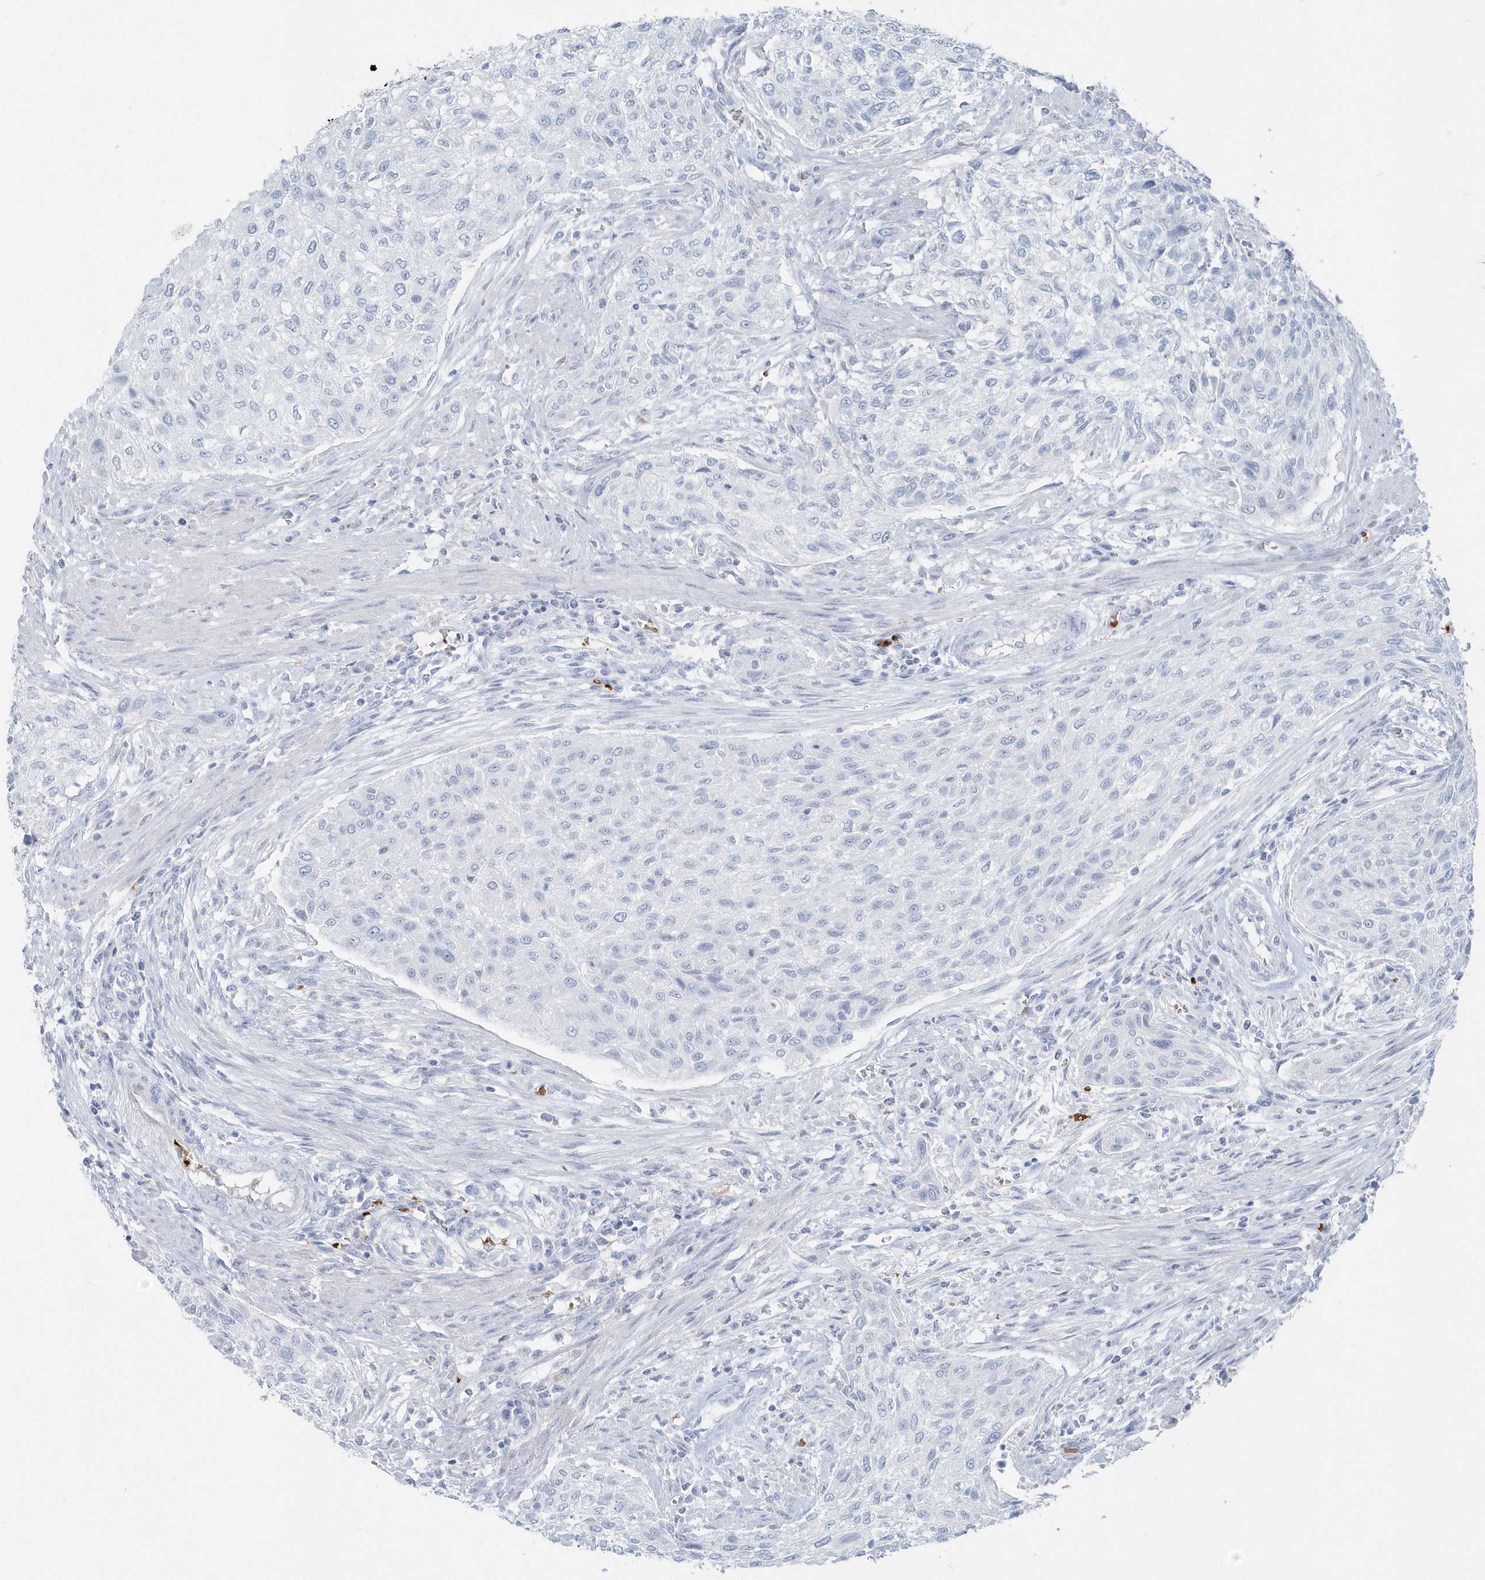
{"staining": {"intensity": "negative", "quantity": "none", "location": "none"}, "tissue": "urothelial cancer", "cell_type": "Tumor cells", "image_type": "cancer", "snomed": [{"axis": "morphology", "description": "Urothelial carcinoma, High grade"}, {"axis": "topography", "description": "Urinary bladder"}], "caption": "A photomicrograph of human urothelial cancer is negative for staining in tumor cells.", "gene": "HBA2", "patient": {"sex": "male", "age": 35}}